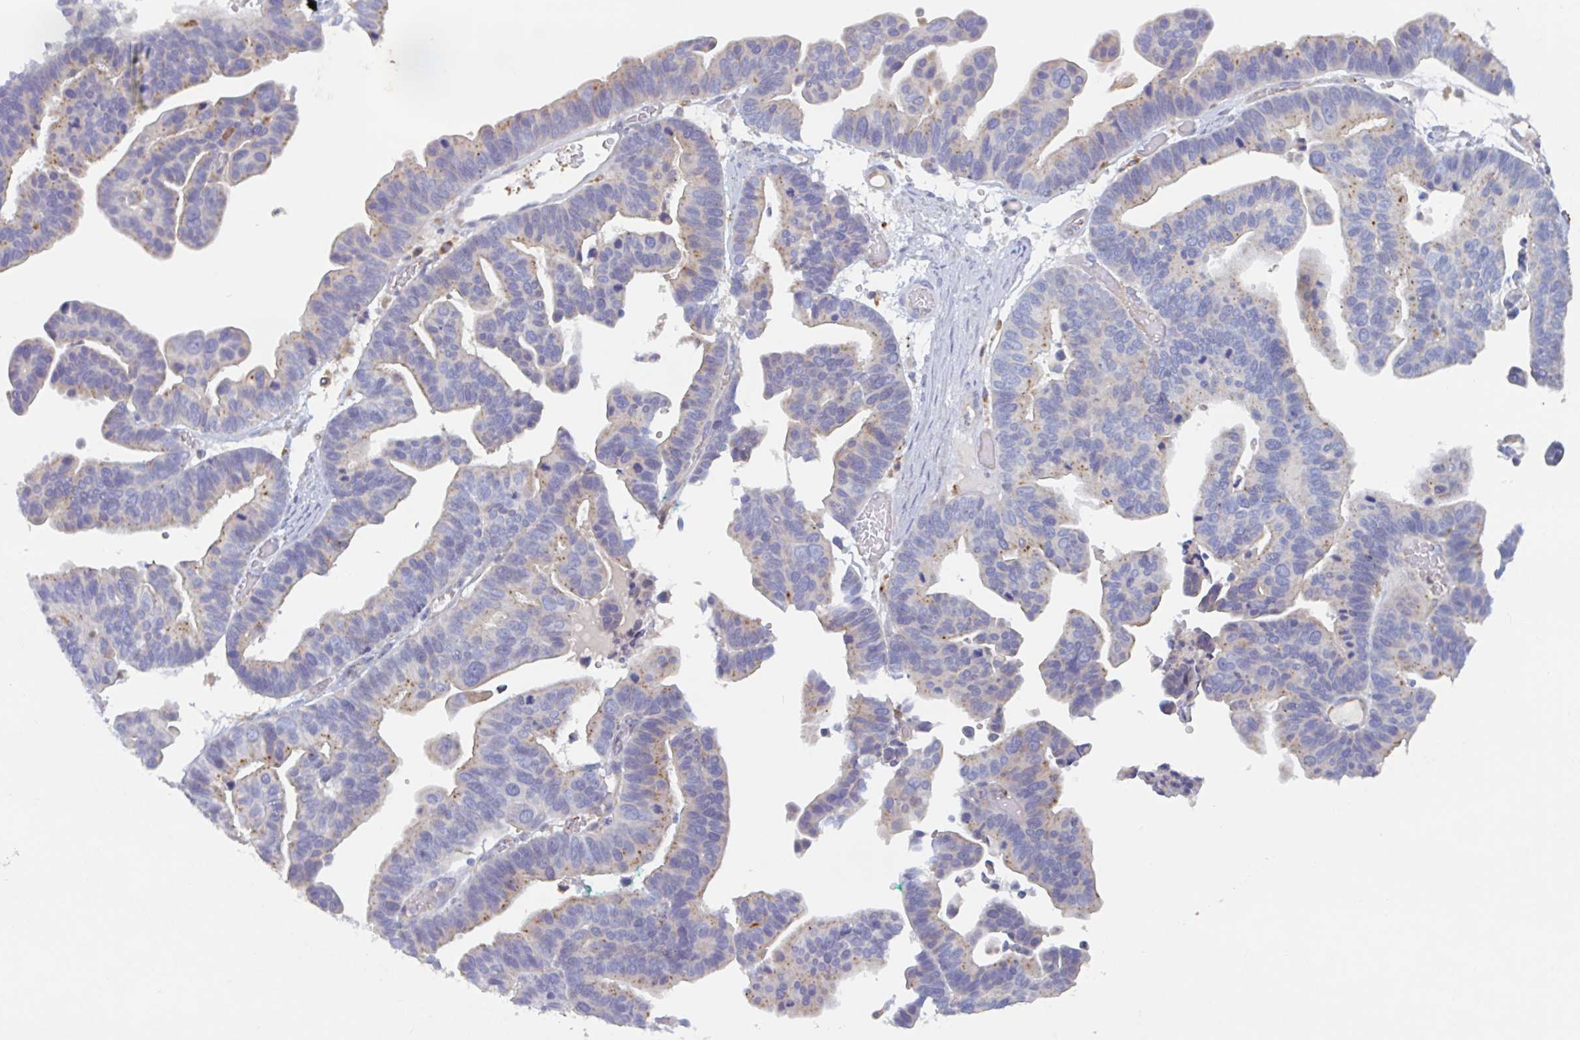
{"staining": {"intensity": "moderate", "quantity": "25%-75%", "location": "cytoplasmic/membranous"}, "tissue": "ovarian cancer", "cell_type": "Tumor cells", "image_type": "cancer", "snomed": [{"axis": "morphology", "description": "Cystadenocarcinoma, serous, NOS"}, {"axis": "topography", "description": "Ovary"}], "caption": "Serous cystadenocarcinoma (ovarian) tissue demonstrates moderate cytoplasmic/membranous positivity in about 25%-75% of tumor cells, visualized by immunohistochemistry.", "gene": "MANBA", "patient": {"sex": "female", "age": 56}}